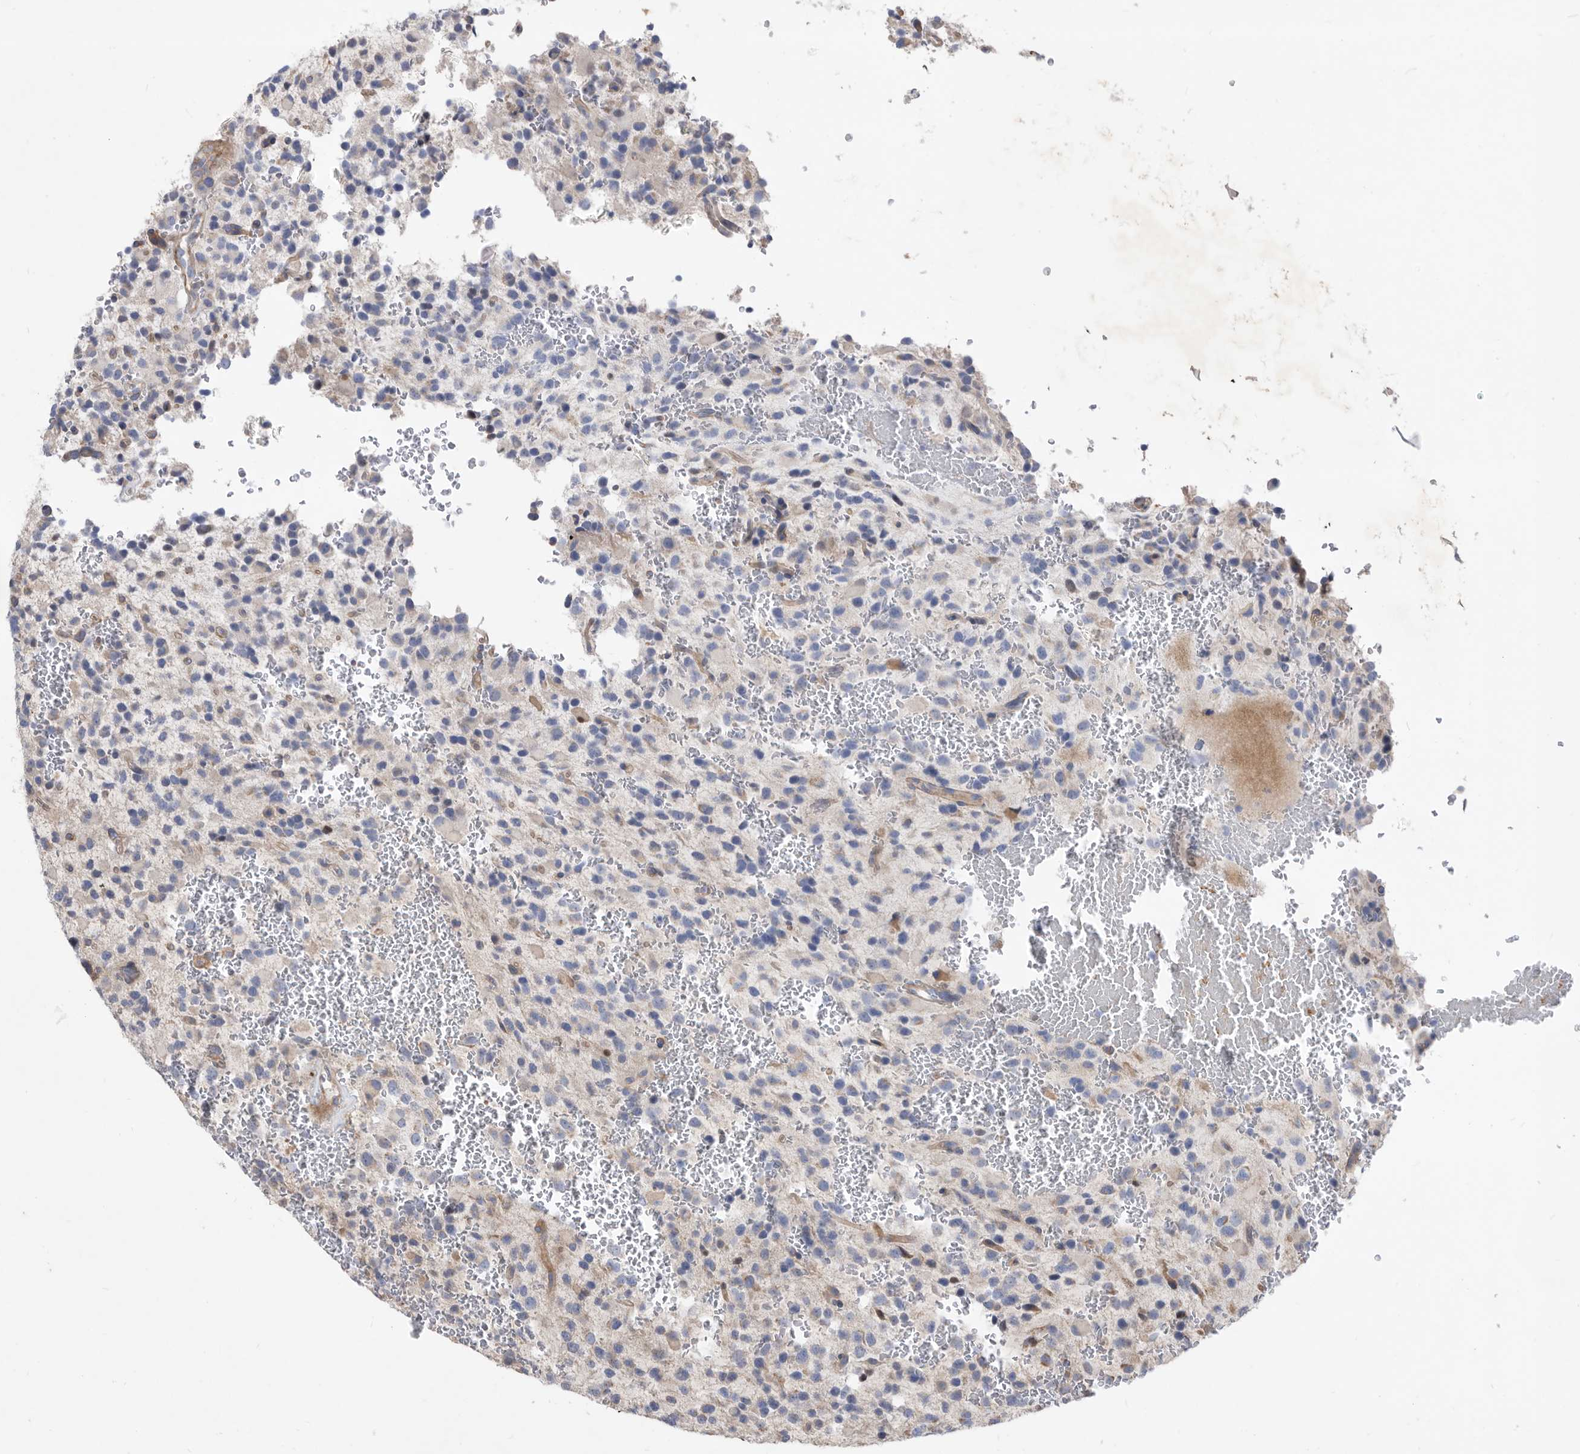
{"staining": {"intensity": "negative", "quantity": "none", "location": "none"}, "tissue": "glioma", "cell_type": "Tumor cells", "image_type": "cancer", "snomed": [{"axis": "morphology", "description": "Glioma, malignant, High grade"}, {"axis": "topography", "description": "Brain"}], "caption": "Tumor cells show no significant expression in glioma.", "gene": "ATP13A3", "patient": {"sex": "male", "age": 34}}